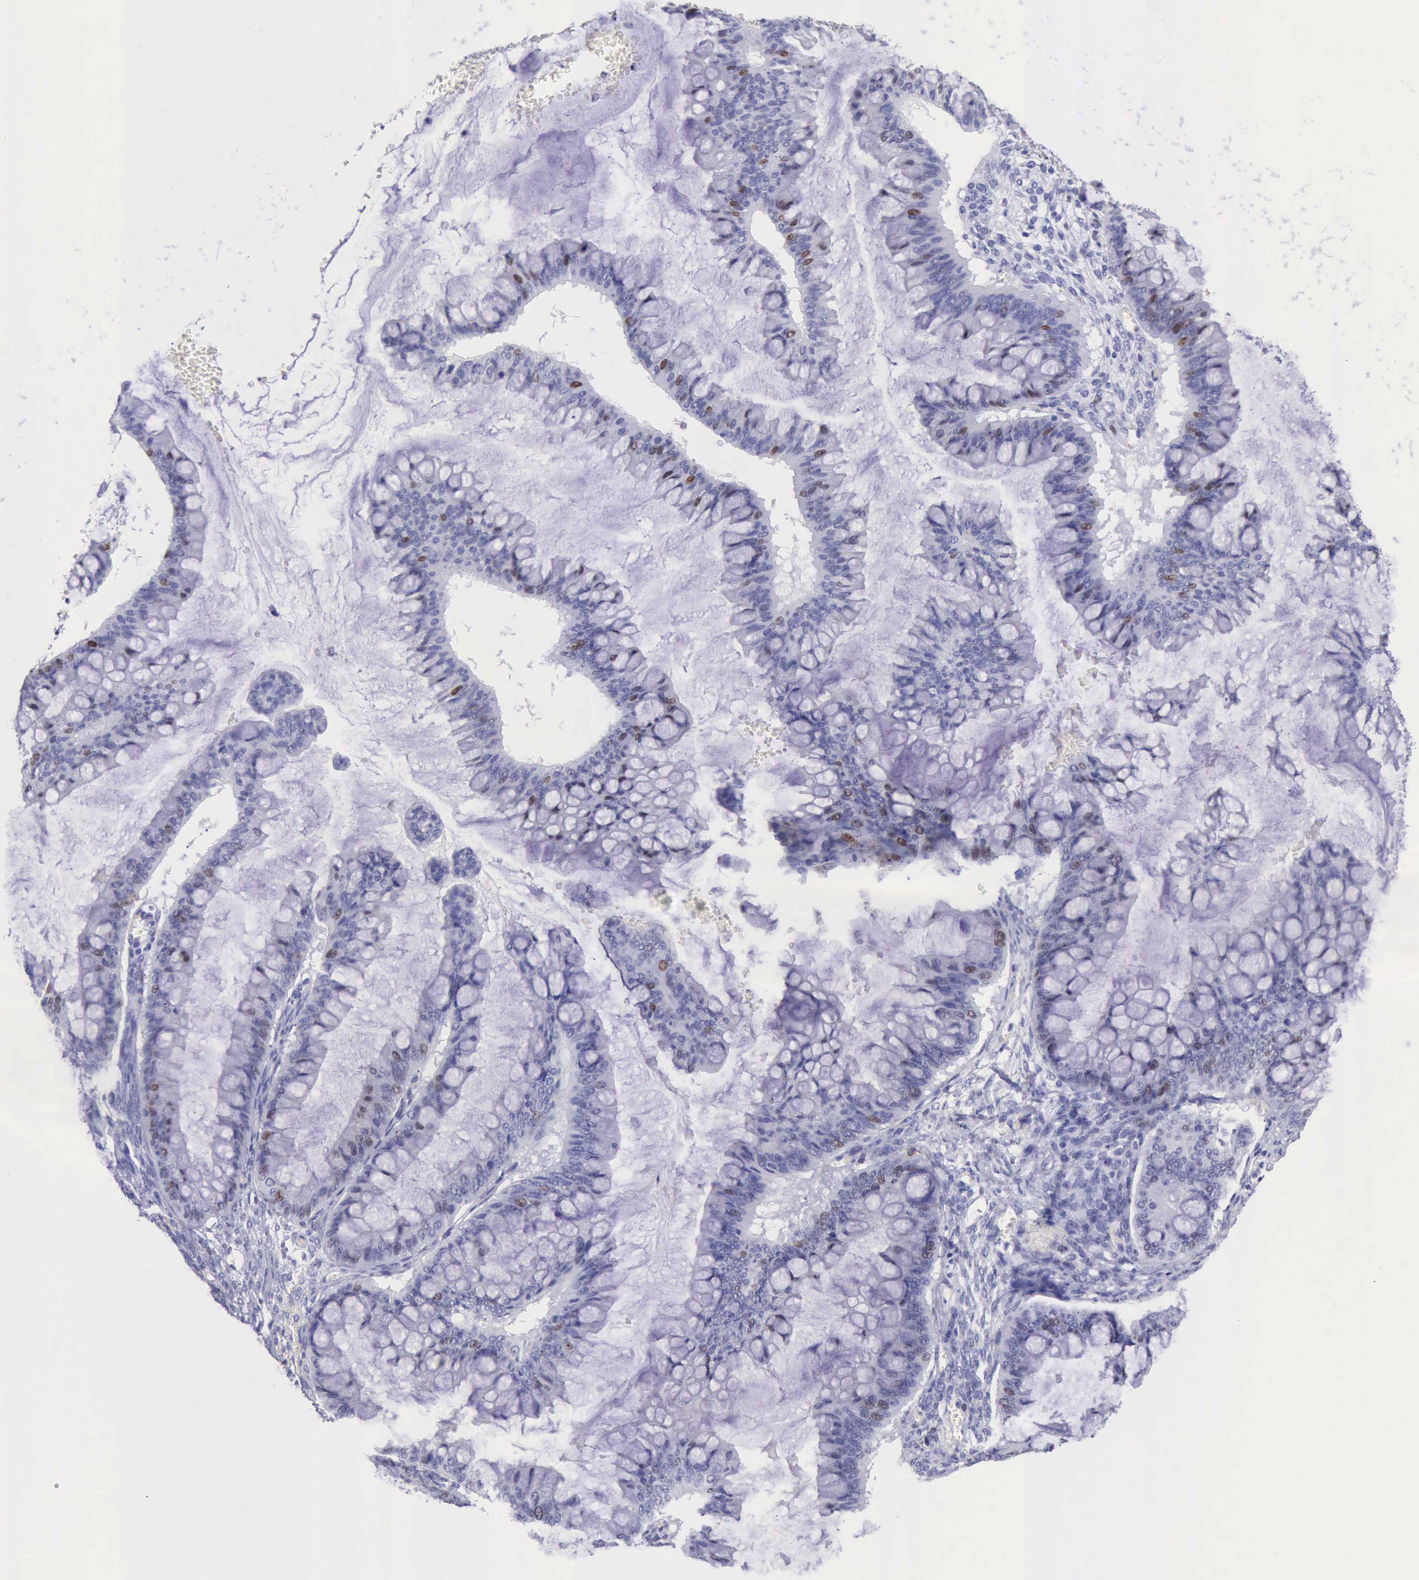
{"staining": {"intensity": "strong", "quantity": "<25%", "location": "nuclear"}, "tissue": "ovarian cancer", "cell_type": "Tumor cells", "image_type": "cancer", "snomed": [{"axis": "morphology", "description": "Cystadenocarcinoma, mucinous, NOS"}, {"axis": "topography", "description": "Ovary"}], "caption": "DAB (3,3'-diaminobenzidine) immunohistochemical staining of human ovarian cancer exhibits strong nuclear protein expression in approximately <25% of tumor cells. (IHC, brightfield microscopy, high magnification).", "gene": "MCM2", "patient": {"sex": "female", "age": 73}}